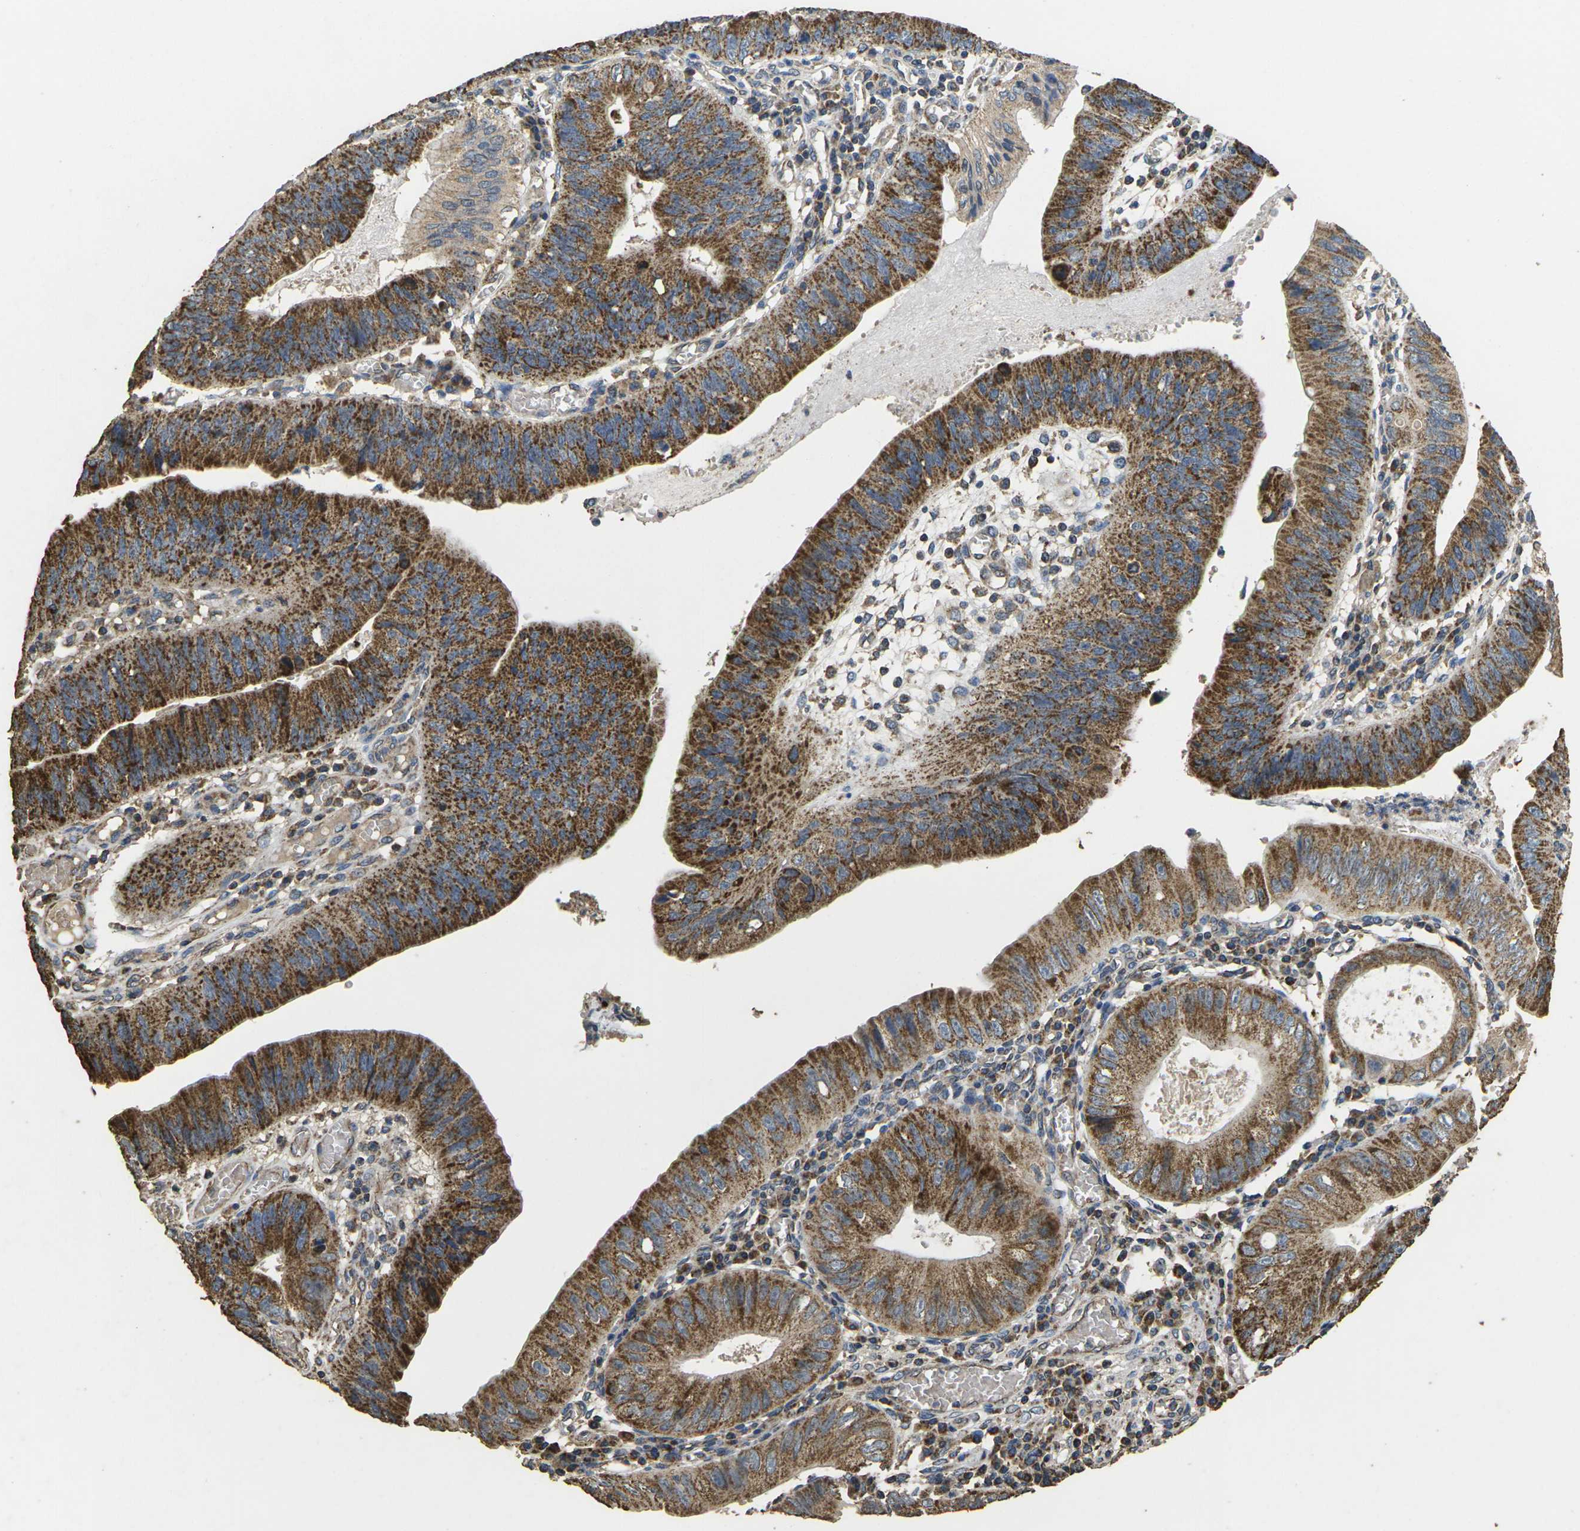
{"staining": {"intensity": "strong", "quantity": ">75%", "location": "cytoplasmic/membranous"}, "tissue": "stomach cancer", "cell_type": "Tumor cells", "image_type": "cancer", "snomed": [{"axis": "morphology", "description": "Adenocarcinoma, NOS"}, {"axis": "topography", "description": "Stomach"}], "caption": "A high-resolution image shows IHC staining of stomach adenocarcinoma, which exhibits strong cytoplasmic/membranous positivity in about >75% of tumor cells.", "gene": "MAPK11", "patient": {"sex": "male", "age": 59}}